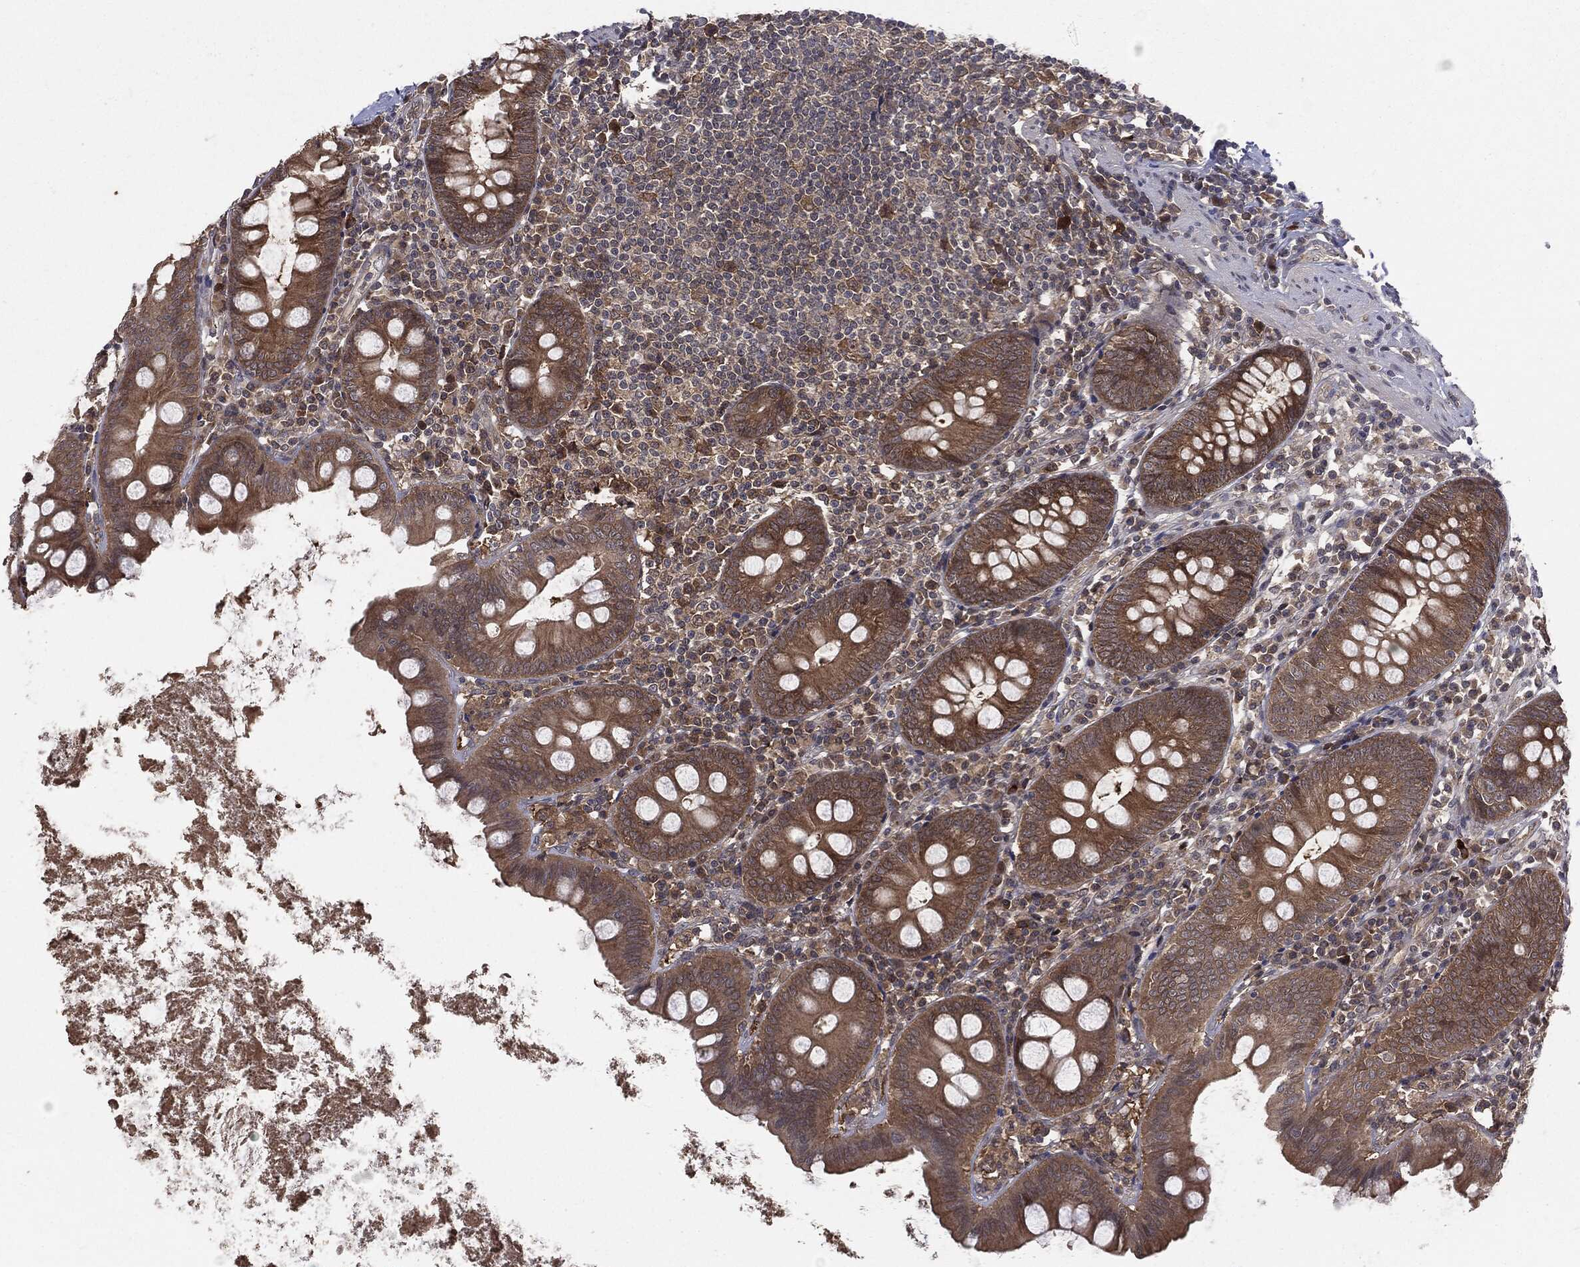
{"staining": {"intensity": "moderate", "quantity": ">75%", "location": "cytoplasmic/membranous"}, "tissue": "appendix", "cell_type": "Glandular cells", "image_type": "normal", "snomed": [{"axis": "morphology", "description": "Normal tissue, NOS"}, {"axis": "topography", "description": "Appendix"}], "caption": "A brown stain labels moderate cytoplasmic/membranous expression of a protein in glandular cells of unremarkable human appendix.", "gene": "KRT7", "patient": {"sex": "female", "age": 82}}